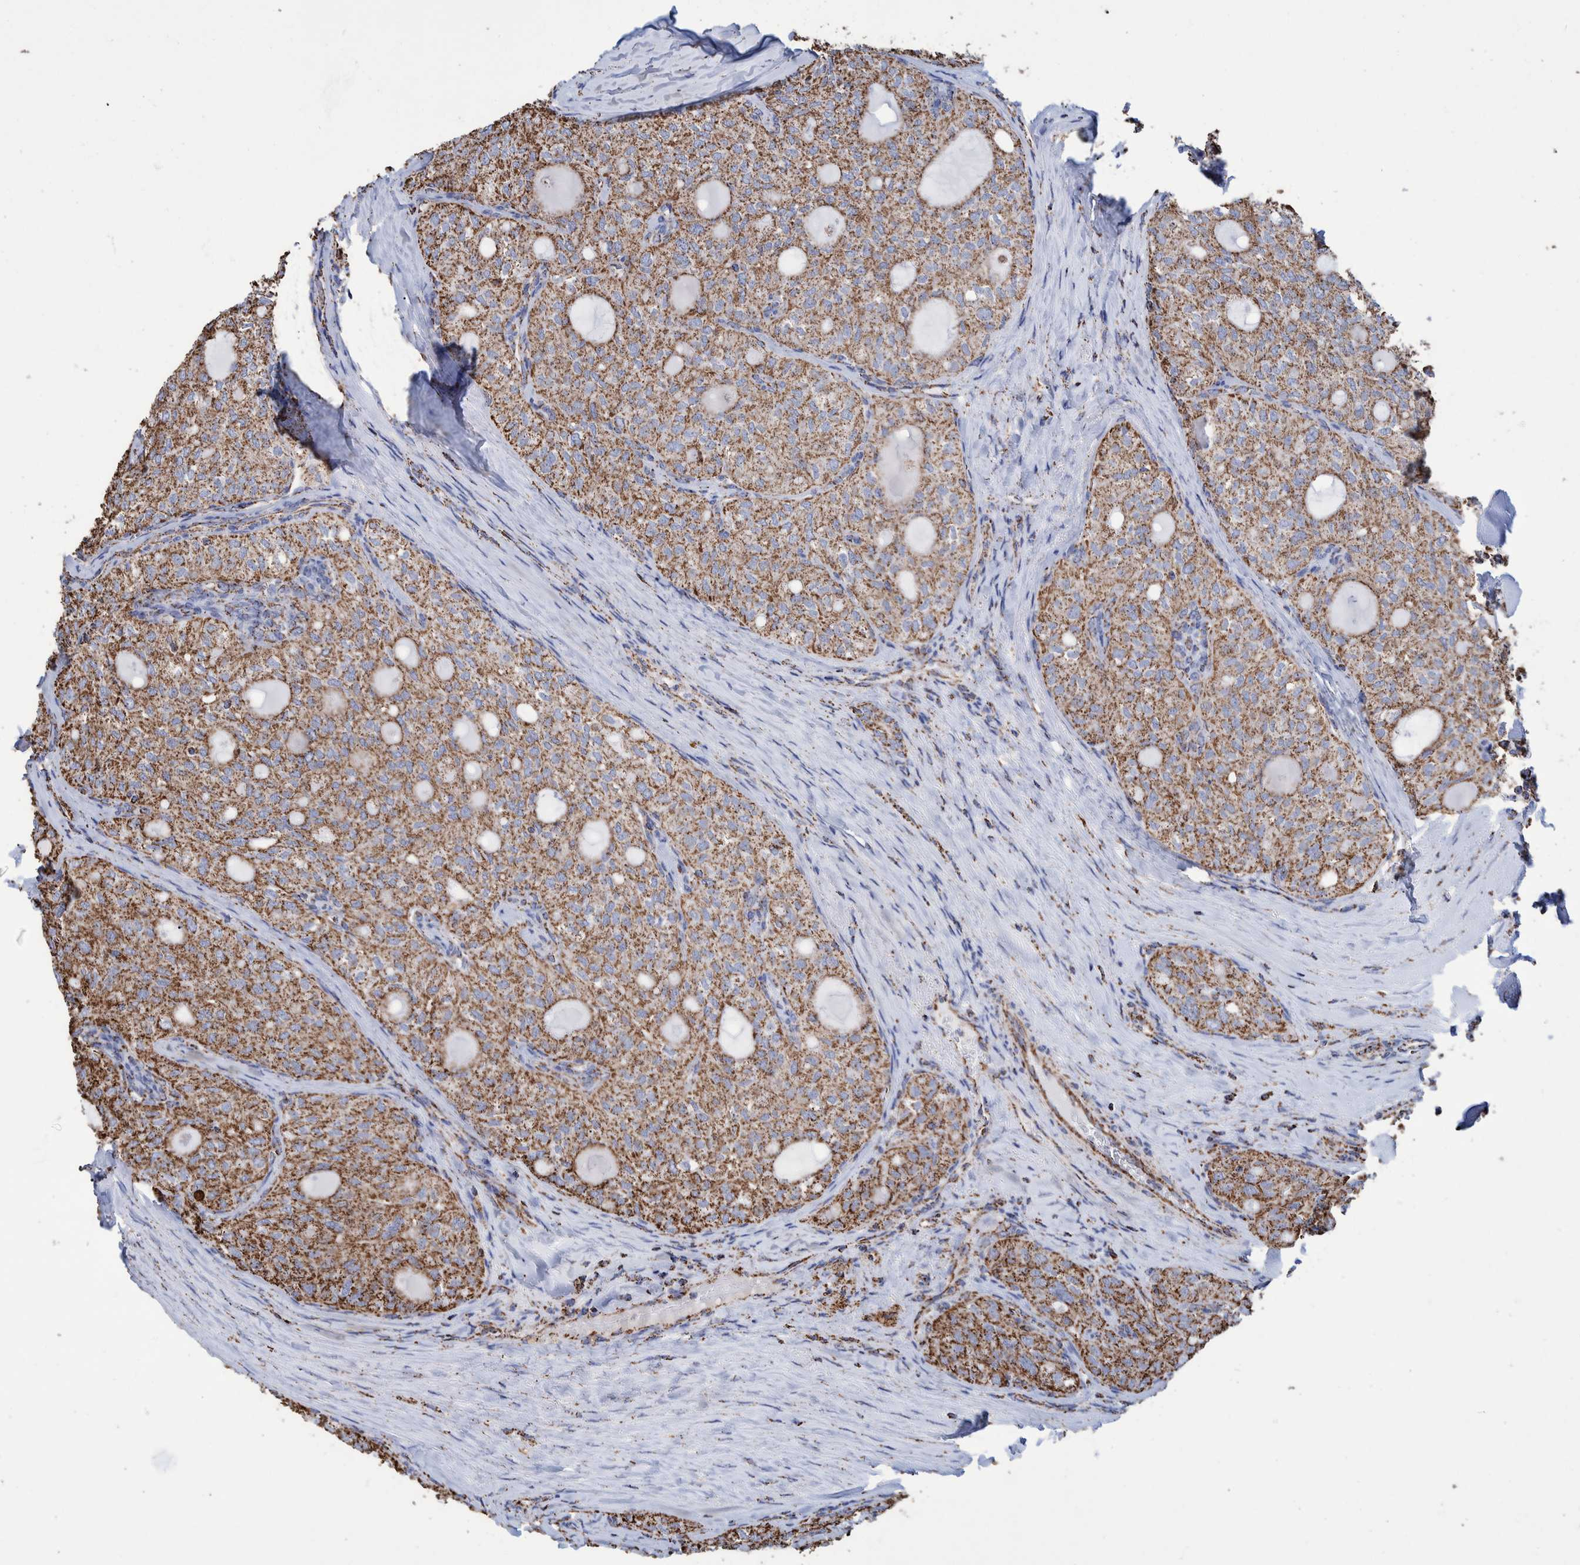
{"staining": {"intensity": "moderate", "quantity": ">75%", "location": "cytoplasmic/membranous"}, "tissue": "thyroid cancer", "cell_type": "Tumor cells", "image_type": "cancer", "snomed": [{"axis": "morphology", "description": "Follicular adenoma carcinoma, NOS"}, {"axis": "topography", "description": "Thyroid gland"}], "caption": "This image shows follicular adenoma carcinoma (thyroid) stained with immunohistochemistry (IHC) to label a protein in brown. The cytoplasmic/membranous of tumor cells show moderate positivity for the protein. Nuclei are counter-stained blue.", "gene": "VPS26C", "patient": {"sex": "male", "age": 75}}